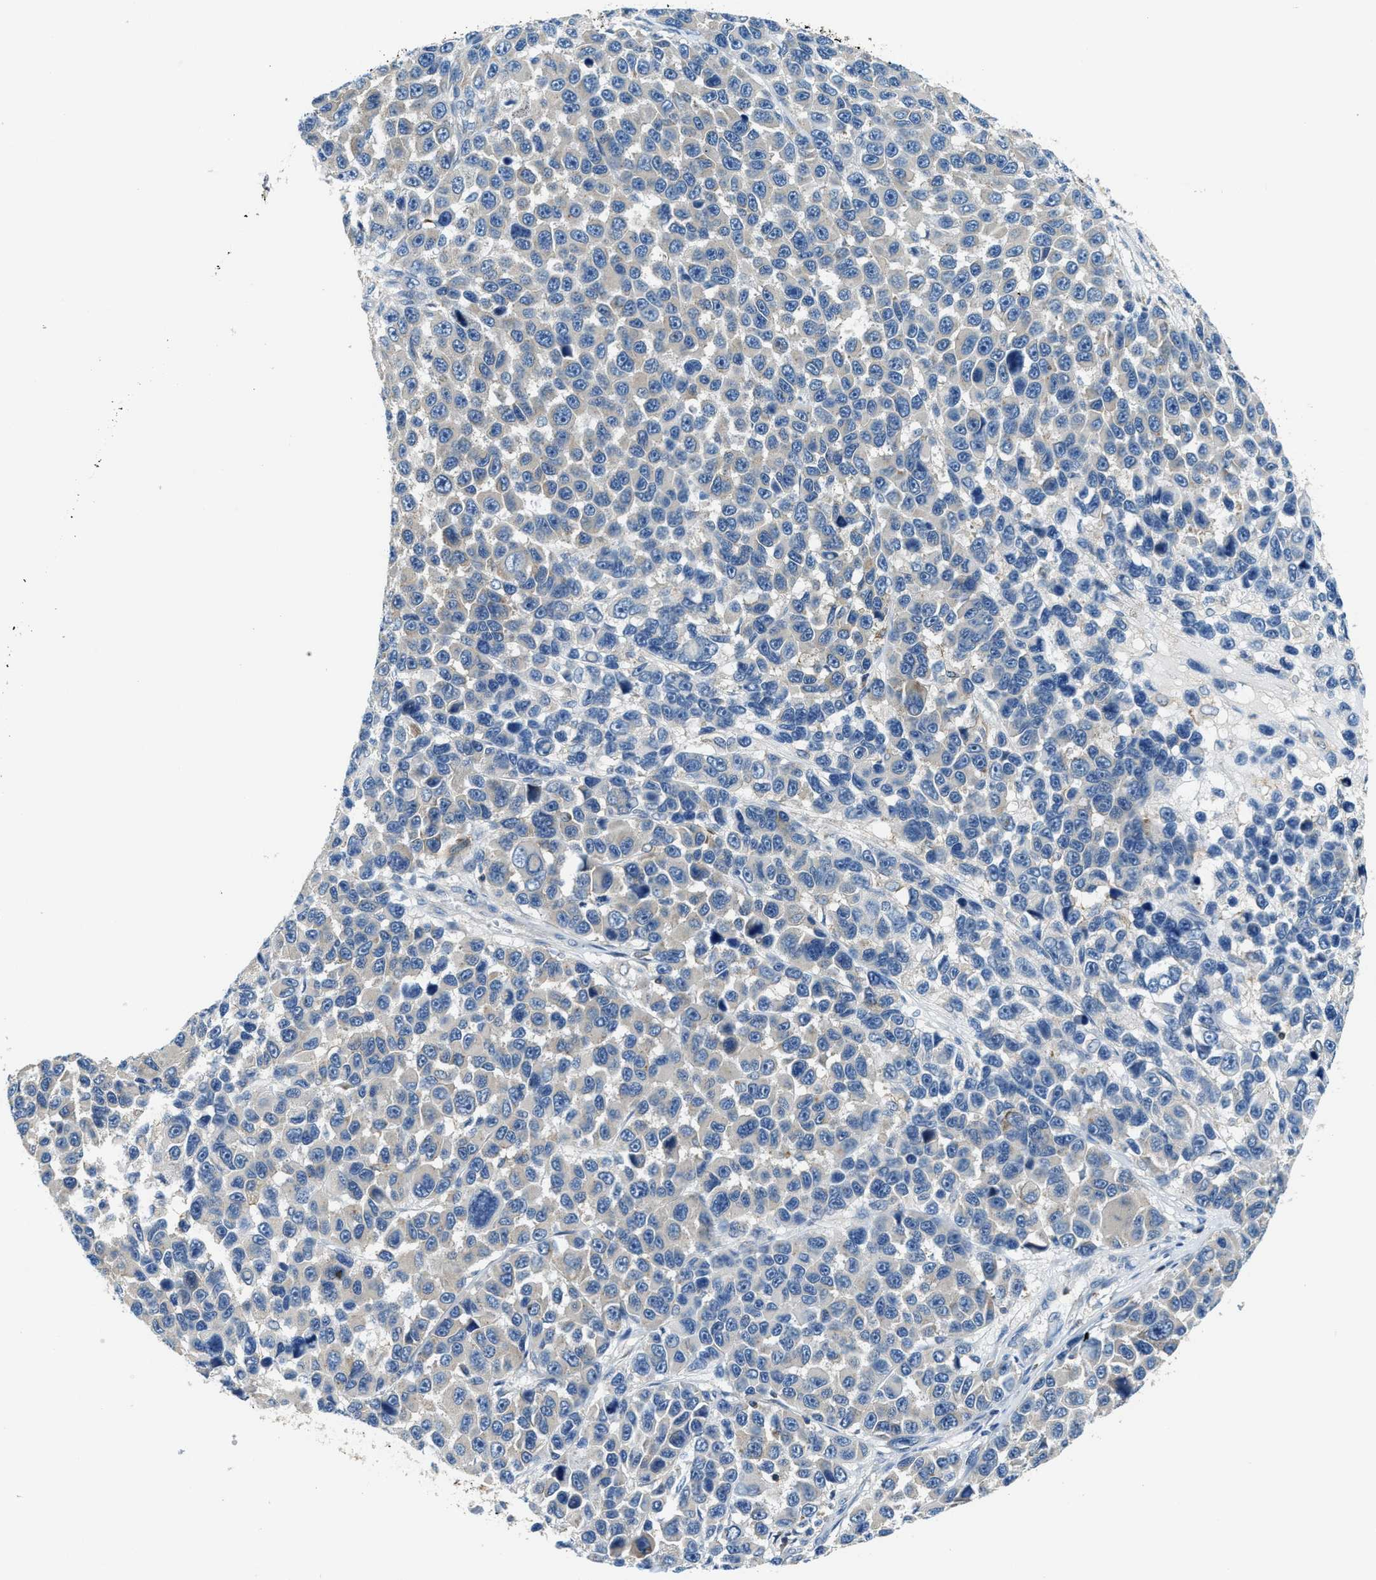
{"staining": {"intensity": "weak", "quantity": "<25%", "location": "cytoplasmic/membranous"}, "tissue": "melanoma", "cell_type": "Tumor cells", "image_type": "cancer", "snomed": [{"axis": "morphology", "description": "Malignant melanoma, NOS"}, {"axis": "topography", "description": "Skin"}], "caption": "The photomicrograph shows no significant expression in tumor cells of malignant melanoma. (DAB immunohistochemistry (IHC) with hematoxylin counter stain).", "gene": "MYO1G", "patient": {"sex": "male", "age": 53}}